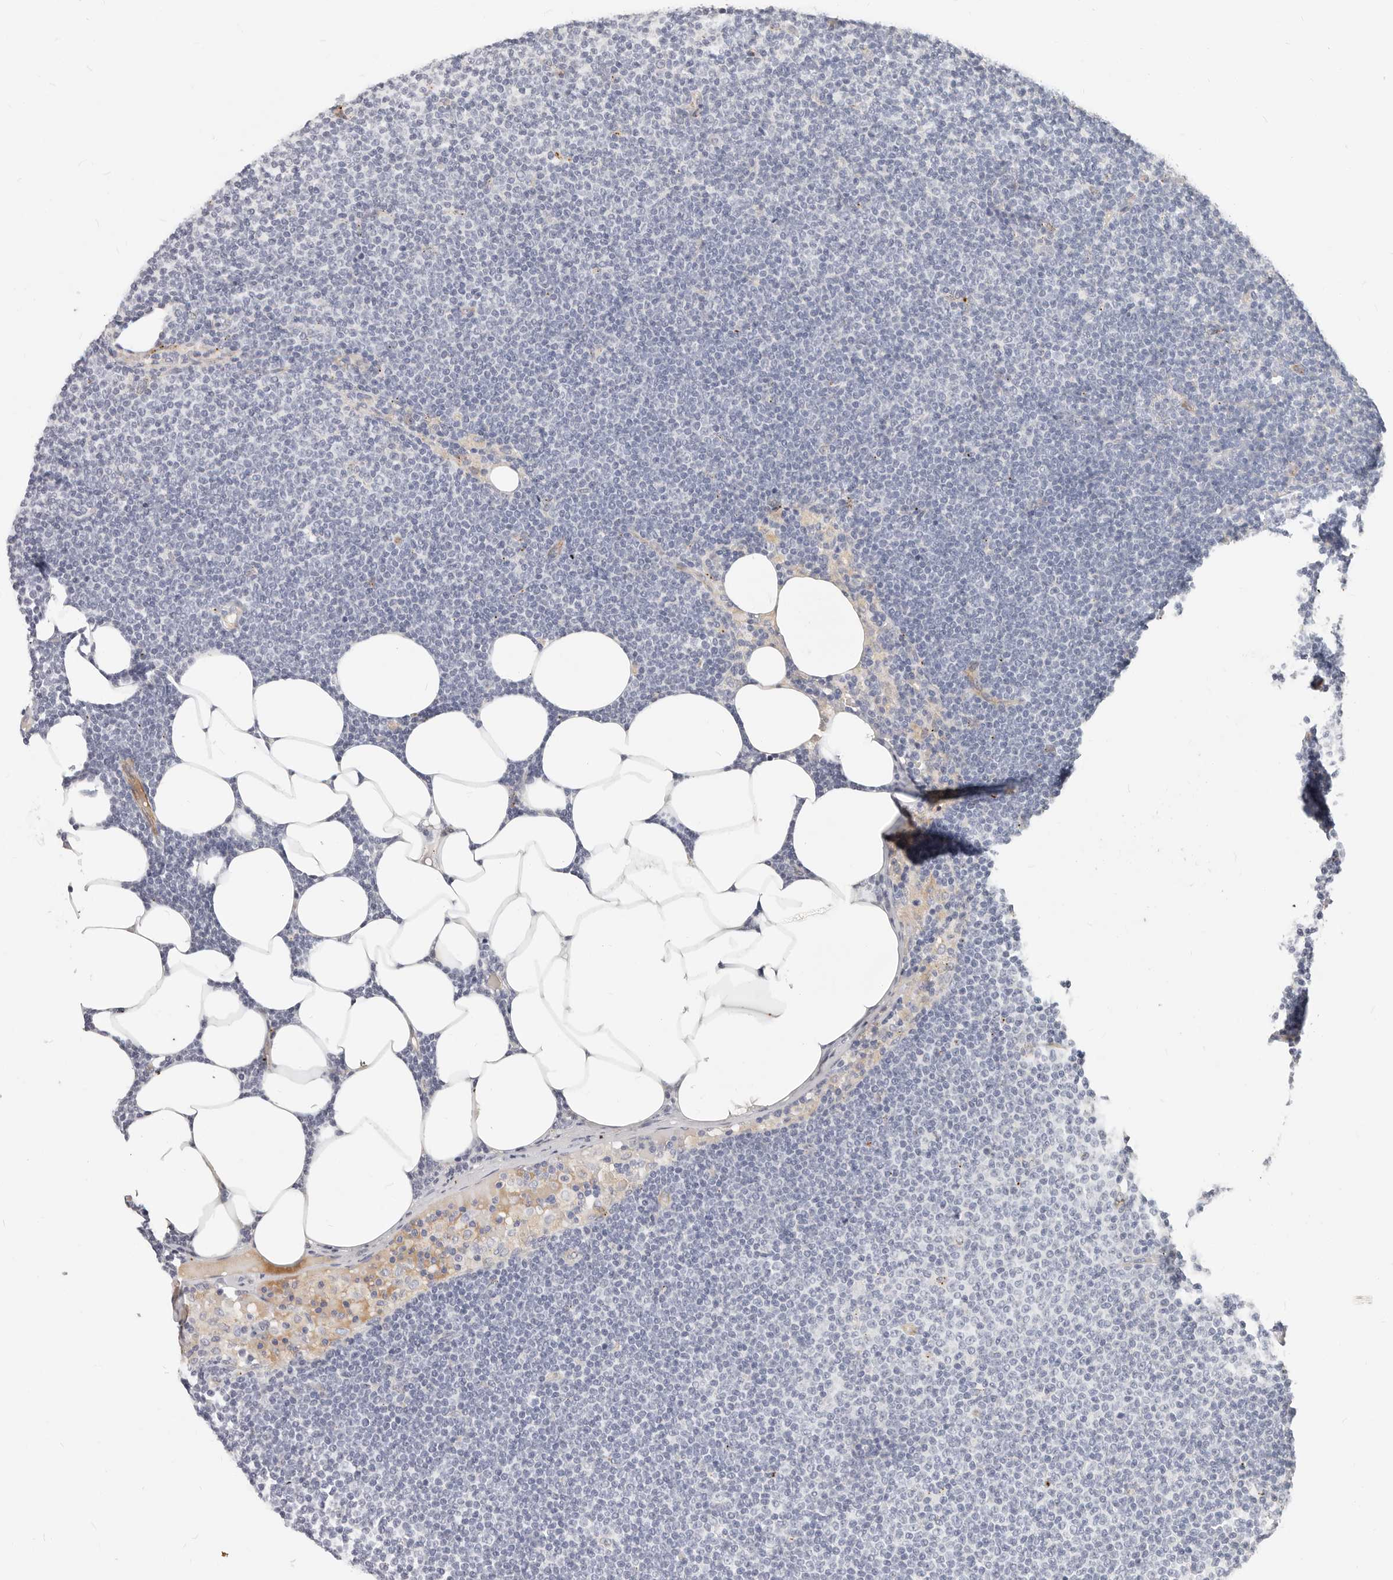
{"staining": {"intensity": "negative", "quantity": "none", "location": "none"}, "tissue": "lymphoma", "cell_type": "Tumor cells", "image_type": "cancer", "snomed": [{"axis": "morphology", "description": "Malignant lymphoma, non-Hodgkin's type, Low grade"}, {"axis": "topography", "description": "Lymph node"}], "caption": "Lymphoma was stained to show a protein in brown. There is no significant expression in tumor cells.", "gene": "ZRANB1", "patient": {"sex": "female", "age": 53}}